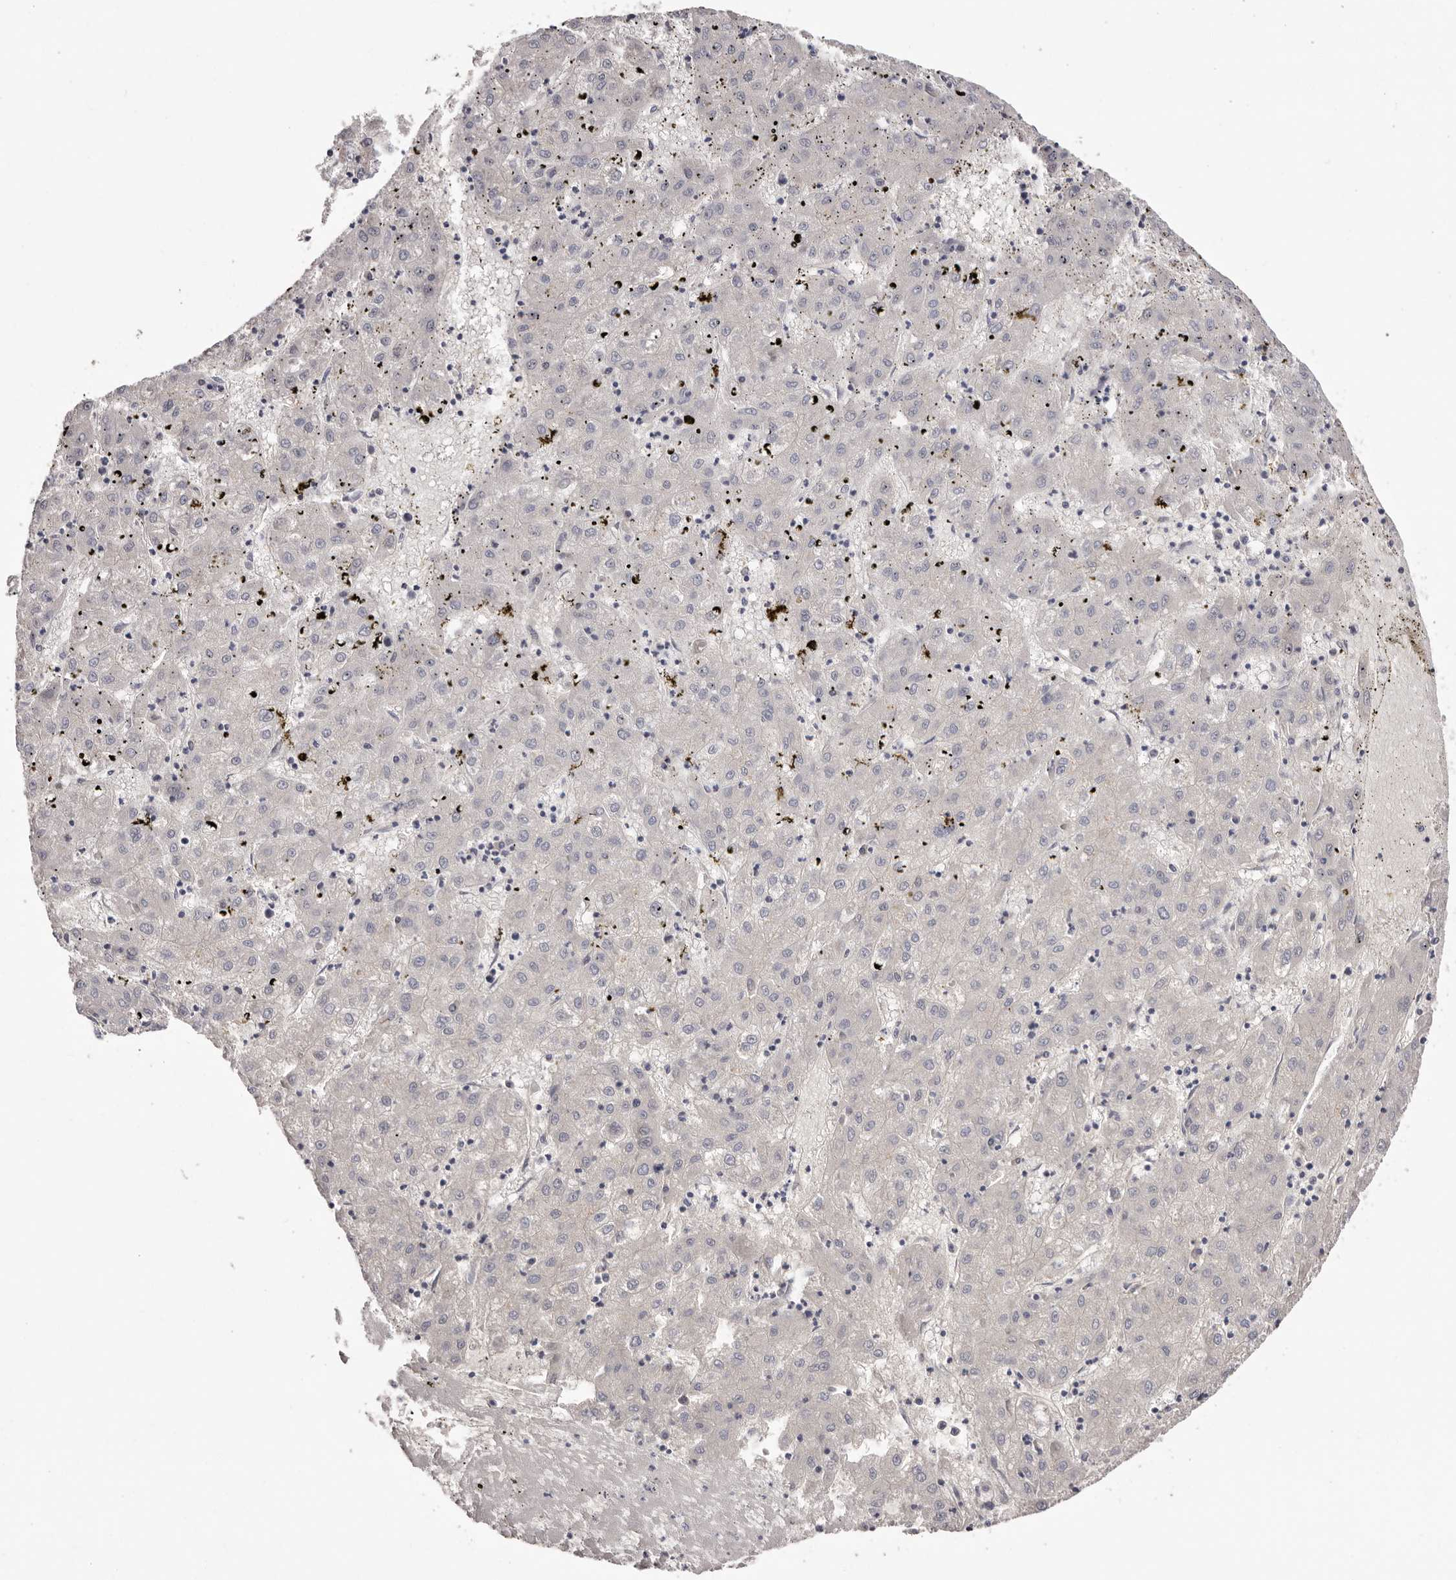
{"staining": {"intensity": "negative", "quantity": "none", "location": "none"}, "tissue": "liver cancer", "cell_type": "Tumor cells", "image_type": "cancer", "snomed": [{"axis": "morphology", "description": "Carcinoma, Hepatocellular, NOS"}, {"axis": "topography", "description": "Liver"}], "caption": "The histopathology image reveals no significant staining in tumor cells of liver cancer.", "gene": "STK16", "patient": {"sex": "male", "age": 72}}